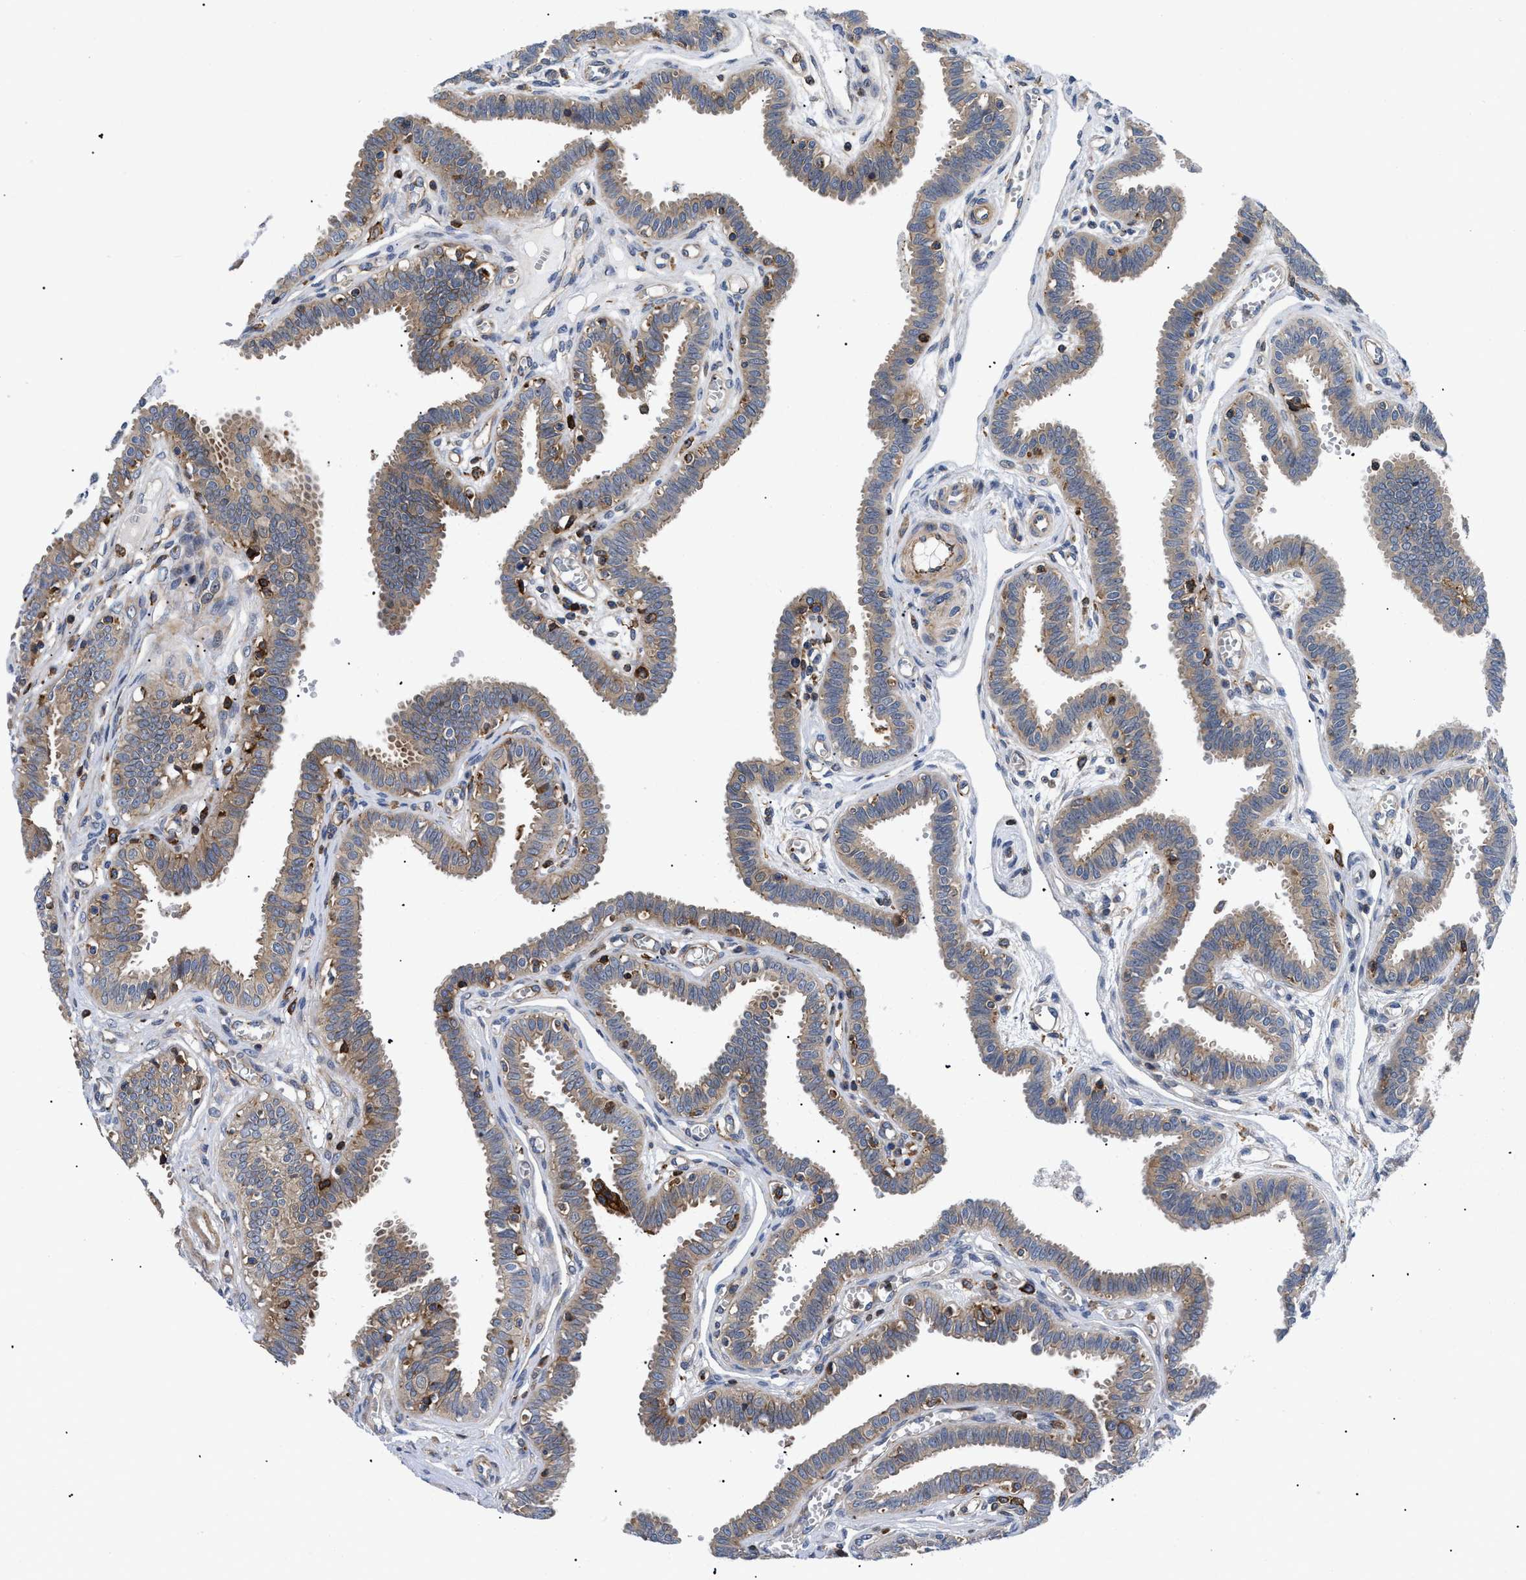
{"staining": {"intensity": "moderate", "quantity": ">75%", "location": "cytoplasmic/membranous"}, "tissue": "fallopian tube", "cell_type": "Glandular cells", "image_type": "normal", "snomed": [{"axis": "morphology", "description": "Normal tissue, NOS"}, {"axis": "topography", "description": "Fallopian tube"}], "caption": "Protein expression analysis of benign fallopian tube displays moderate cytoplasmic/membranous positivity in approximately >75% of glandular cells.", "gene": "SPAST", "patient": {"sex": "female", "age": 32}}